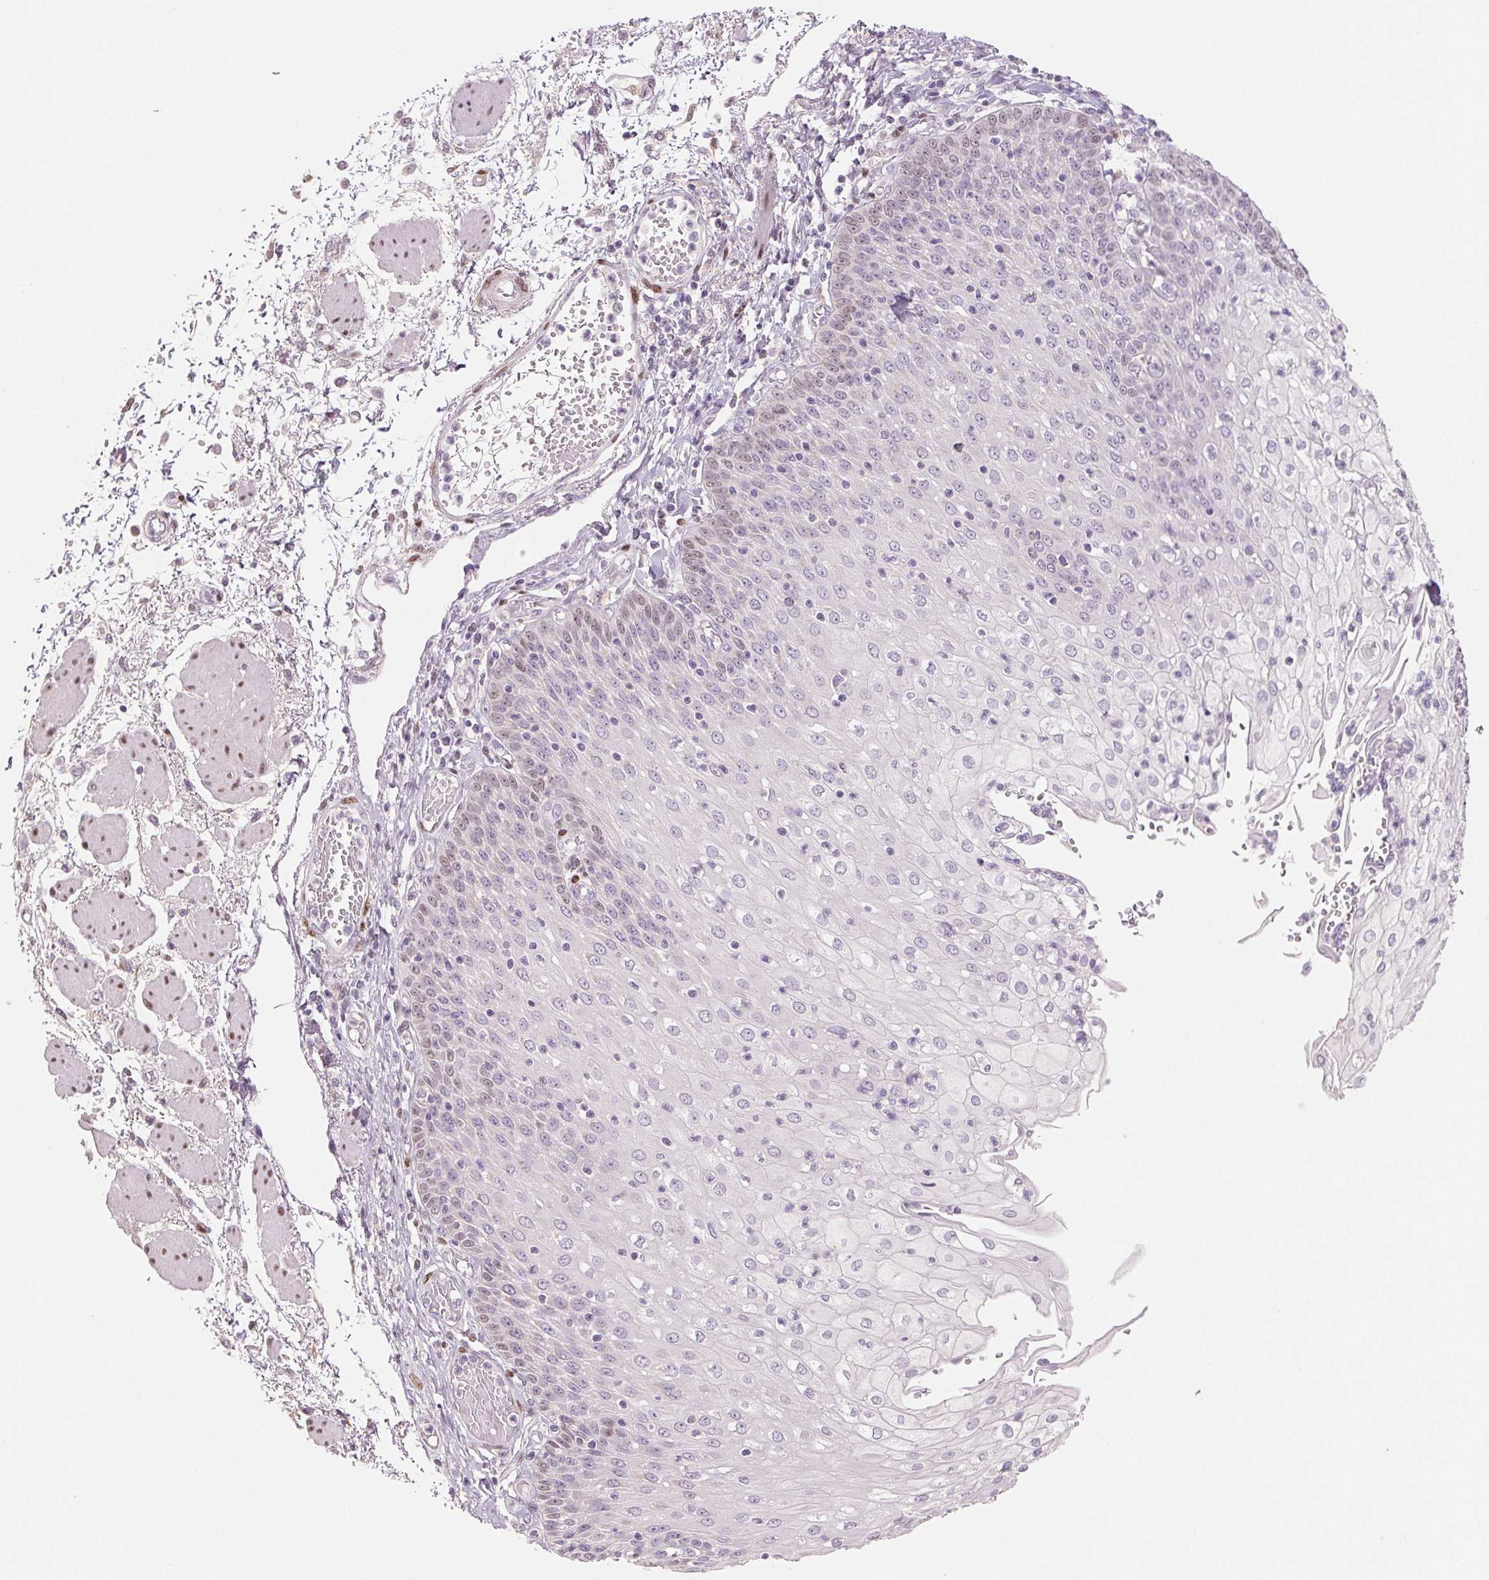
{"staining": {"intensity": "weak", "quantity": "<25%", "location": "nuclear"}, "tissue": "esophagus", "cell_type": "Squamous epithelial cells", "image_type": "normal", "snomed": [{"axis": "morphology", "description": "Normal tissue, NOS"}, {"axis": "morphology", "description": "Adenocarcinoma, NOS"}, {"axis": "topography", "description": "Esophagus"}], "caption": "Squamous epithelial cells are negative for brown protein staining in normal esophagus. (Stains: DAB (3,3'-diaminobenzidine) immunohistochemistry (IHC) with hematoxylin counter stain, Microscopy: brightfield microscopy at high magnification).", "gene": "SMARCD3", "patient": {"sex": "male", "age": 81}}